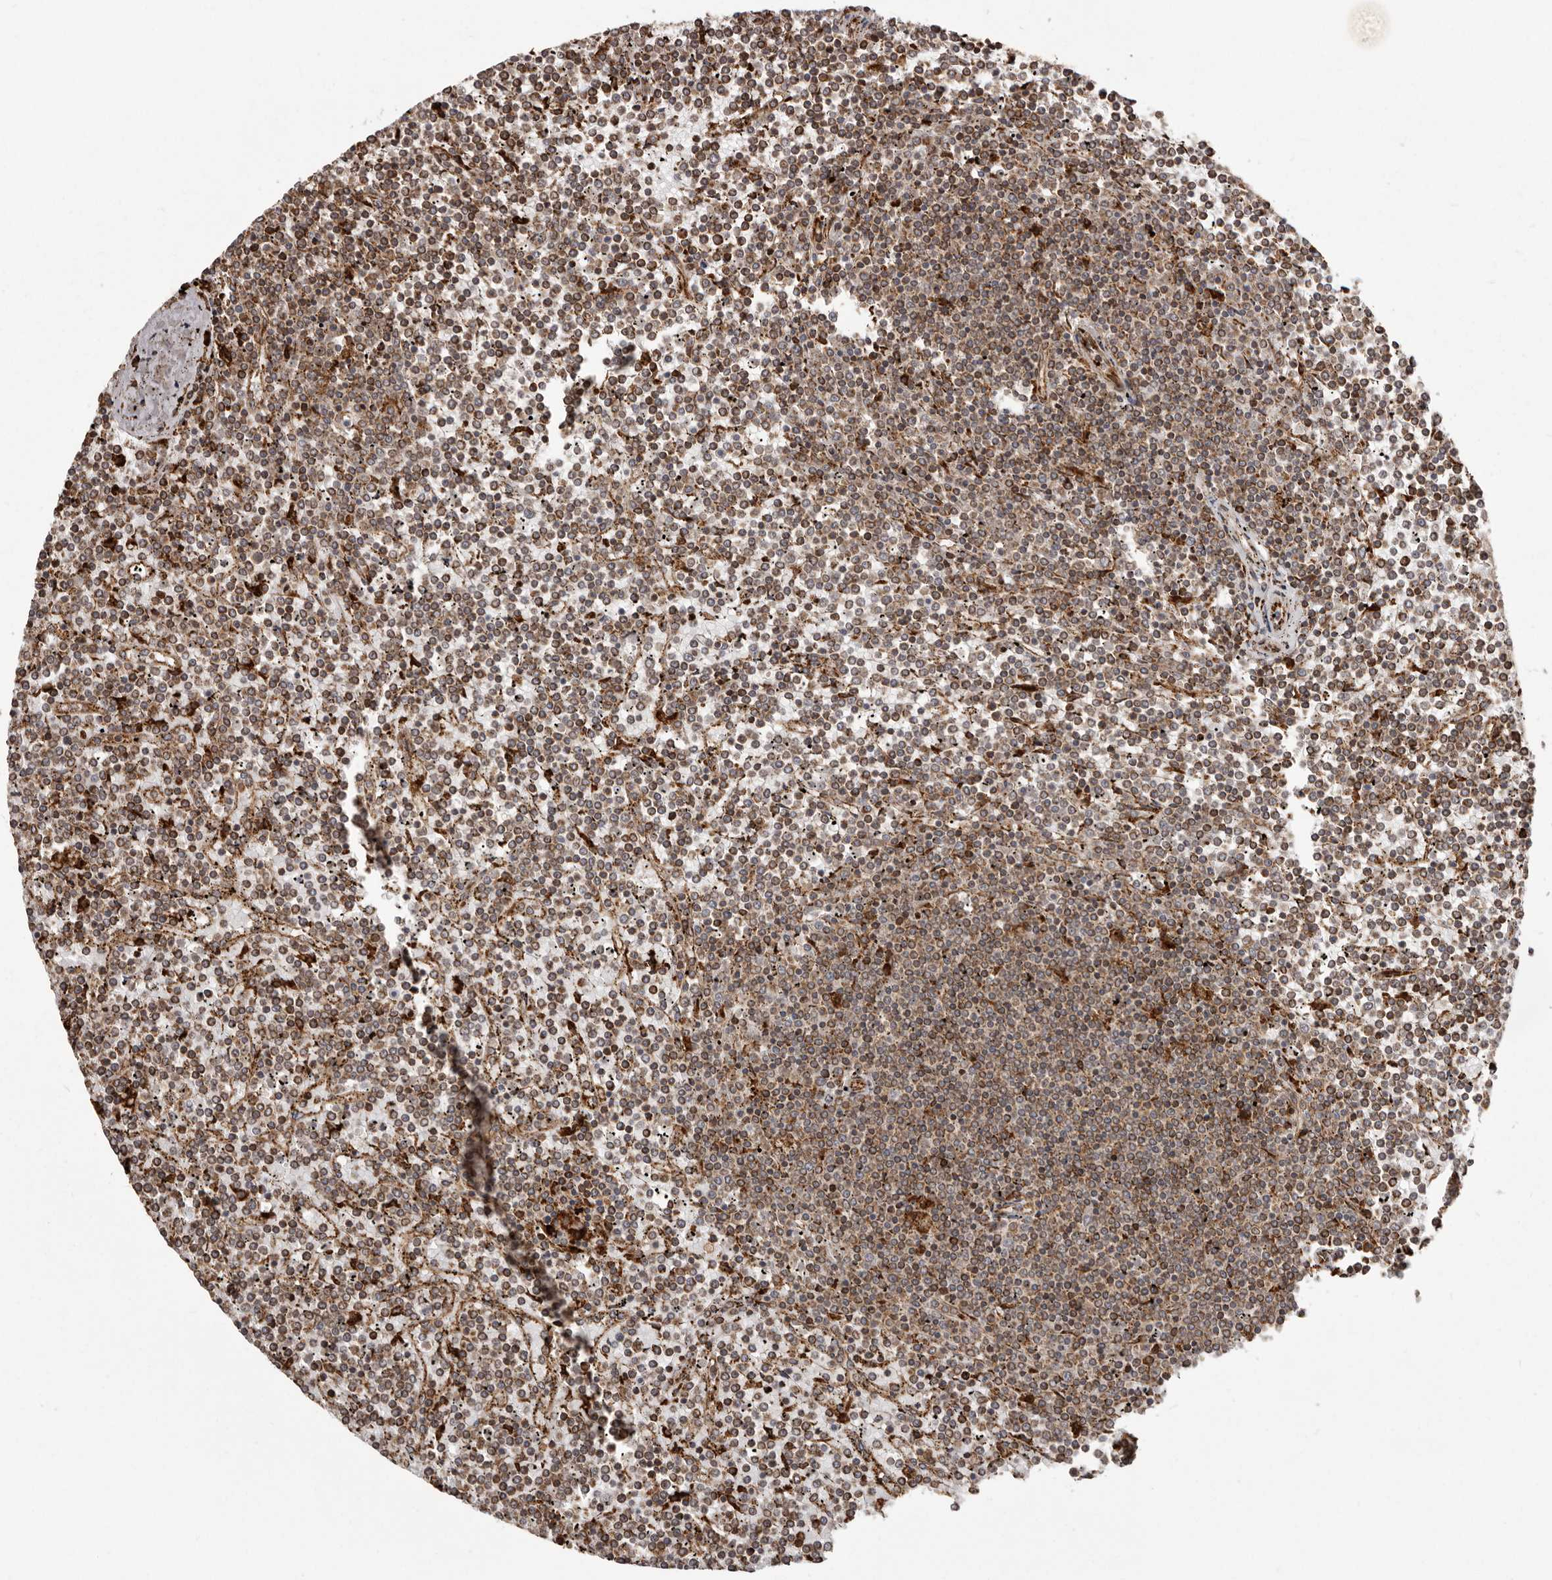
{"staining": {"intensity": "moderate", "quantity": ">75%", "location": "cytoplasmic/membranous"}, "tissue": "lymphoma", "cell_type": "Tumor cells", "image_type": "cancer", "snomed": [{"axis": "morphology", "description": "Malignant lymphoma, non-Hodgkin's type, Low grade"}, {"axis": "topography", "description": "Spleen"}], "caption": "This photomicrograph displays IHC staining of human lymphoma, with medium moderate cytoplasmic/membranous expression in approximately >75% of tumor cells.", "gene": "NUP43", "patient": {"sex": "female", "age": 19}}